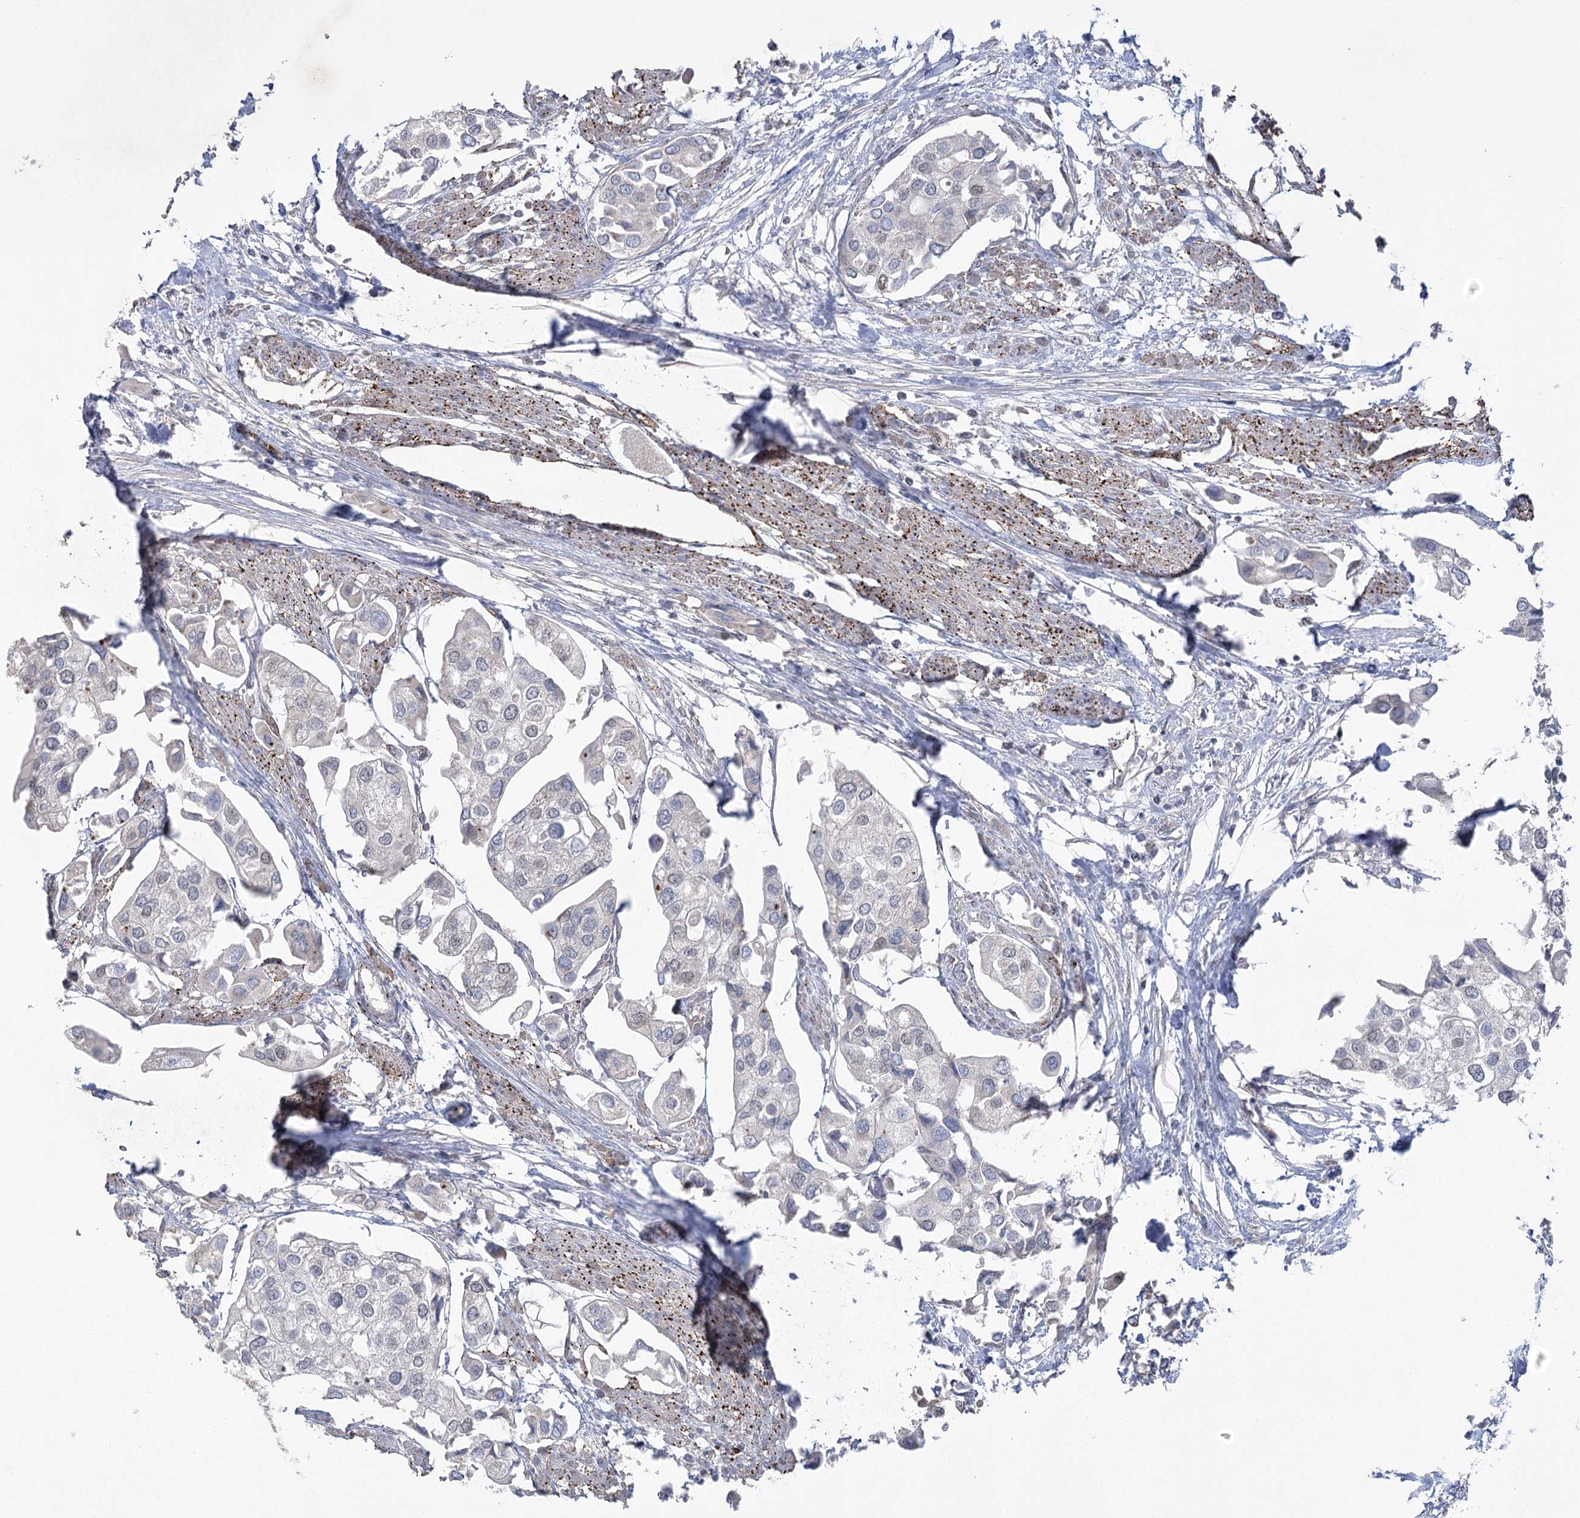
{"staining": {"intensity": "negative", "quantity": "none", "location": "none"}, "tissue": "urothelial cancer", "cell_type": "Tumor cells", "image_type": "cancer", "snomed": [{"axis": "morphology", "description": "Urothelial carcinoma, High grade"}, {"axis": "topography", "description": "Urinary bladder"}], "caption": "Tumor cells show no significant protein positivity in high-grade urothelial carcinoma.", "gene": "AMTN", "patient": {"sex": "male", "age": 64}}